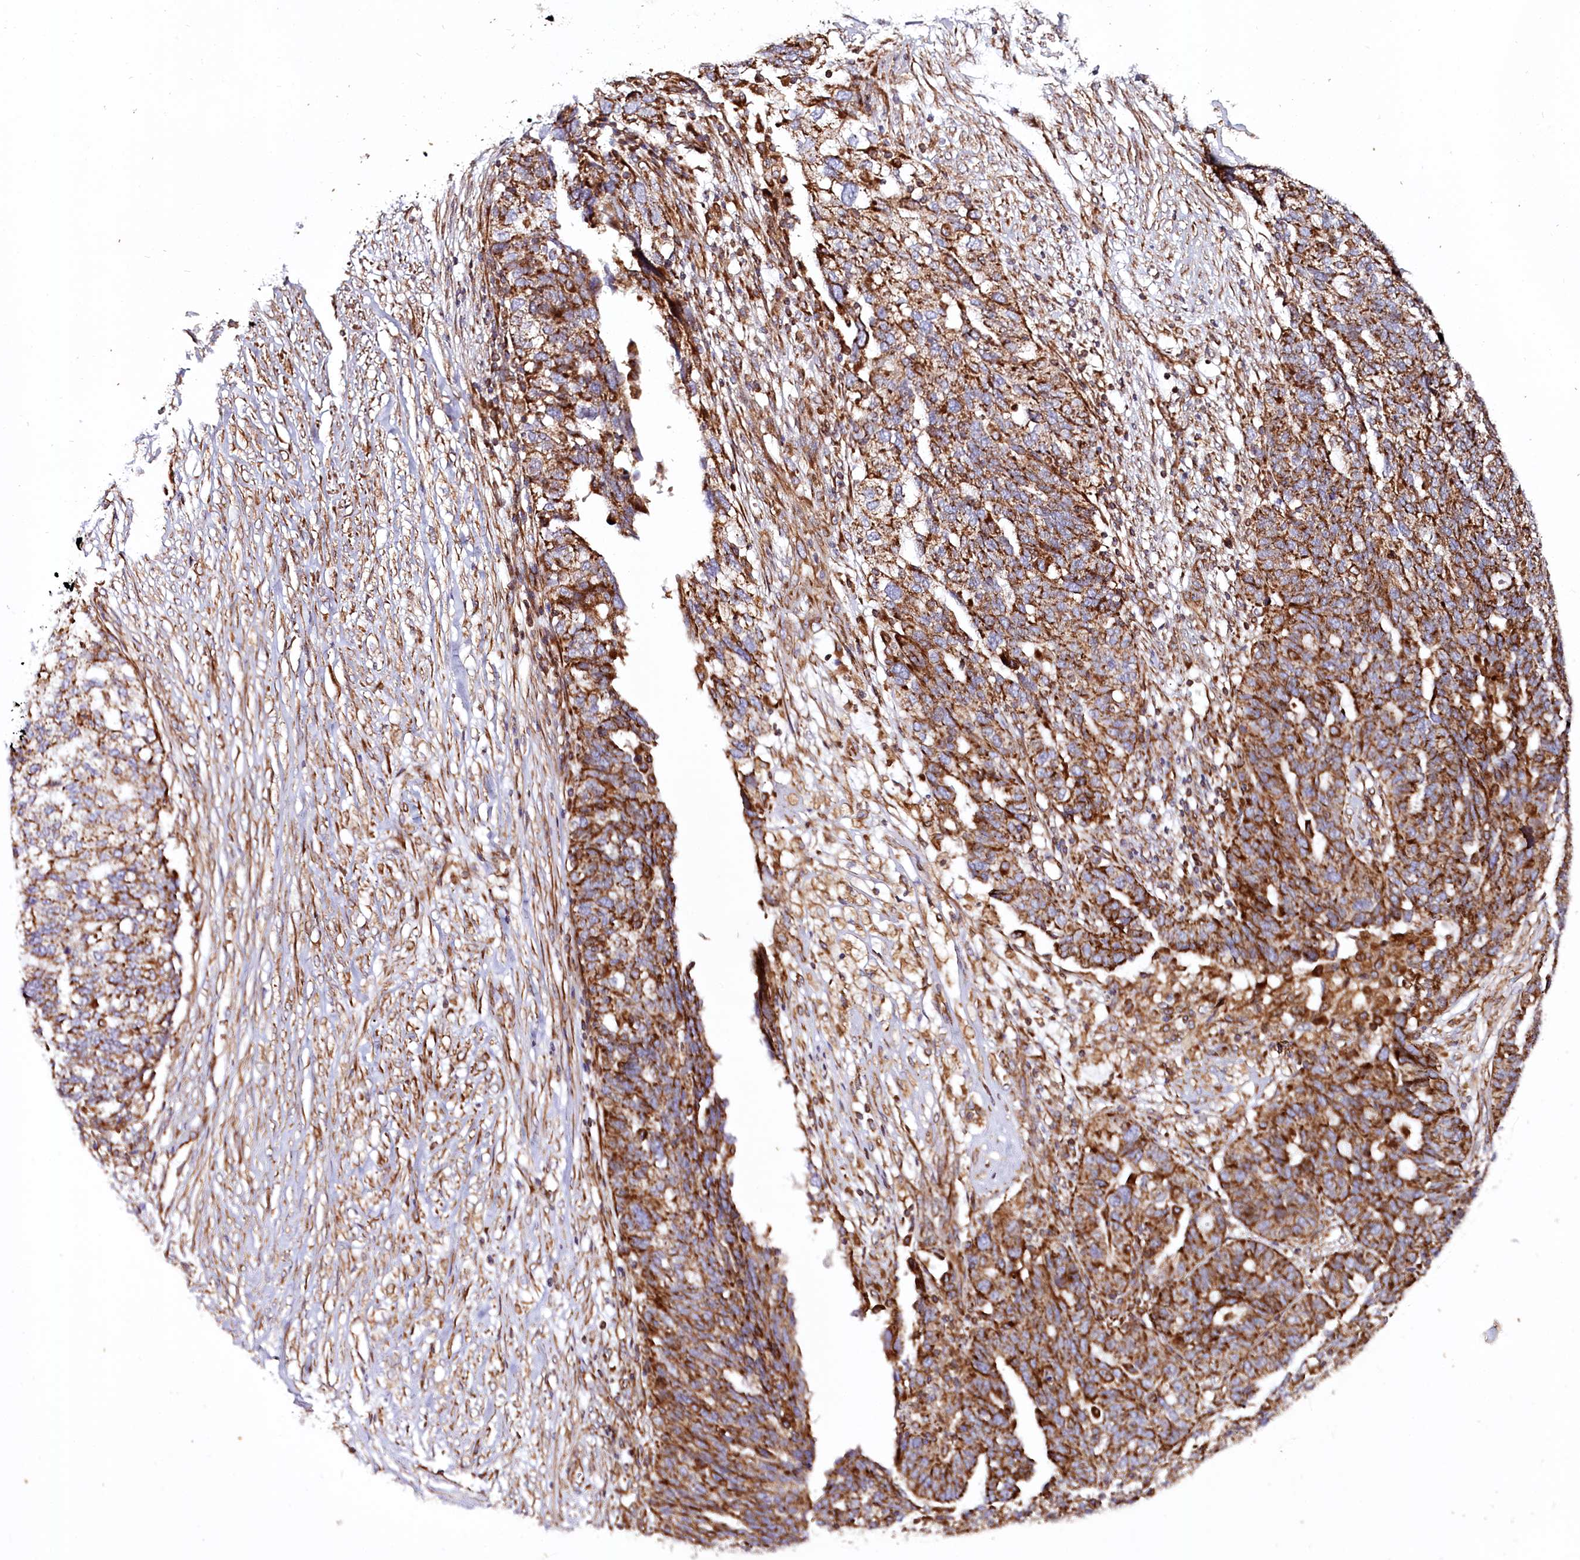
{"staining": {"intensity": "strong", "quantity": ">75%", "location": "cytoplasmic/membranous"}, "tissue": "ovarian cancer", "cell_type": "Tumor cells", "image_type": "cancer", "snomed": [{"axis": "morphology", "description": "Cystadenocarcinoma, serous, NOS"}, {"axis": "topography", "description": "Ovary"}], "caption": "This micrograph displays immunohistochemistry (IHC) staining of human serous cystadenocarcinoma (ovarian), with high strong cytoplasmic/membranous expression in about >75% of tumor cells.", "gene": "THUMPD3", "patient": {"sex": "female", "age": 59}}